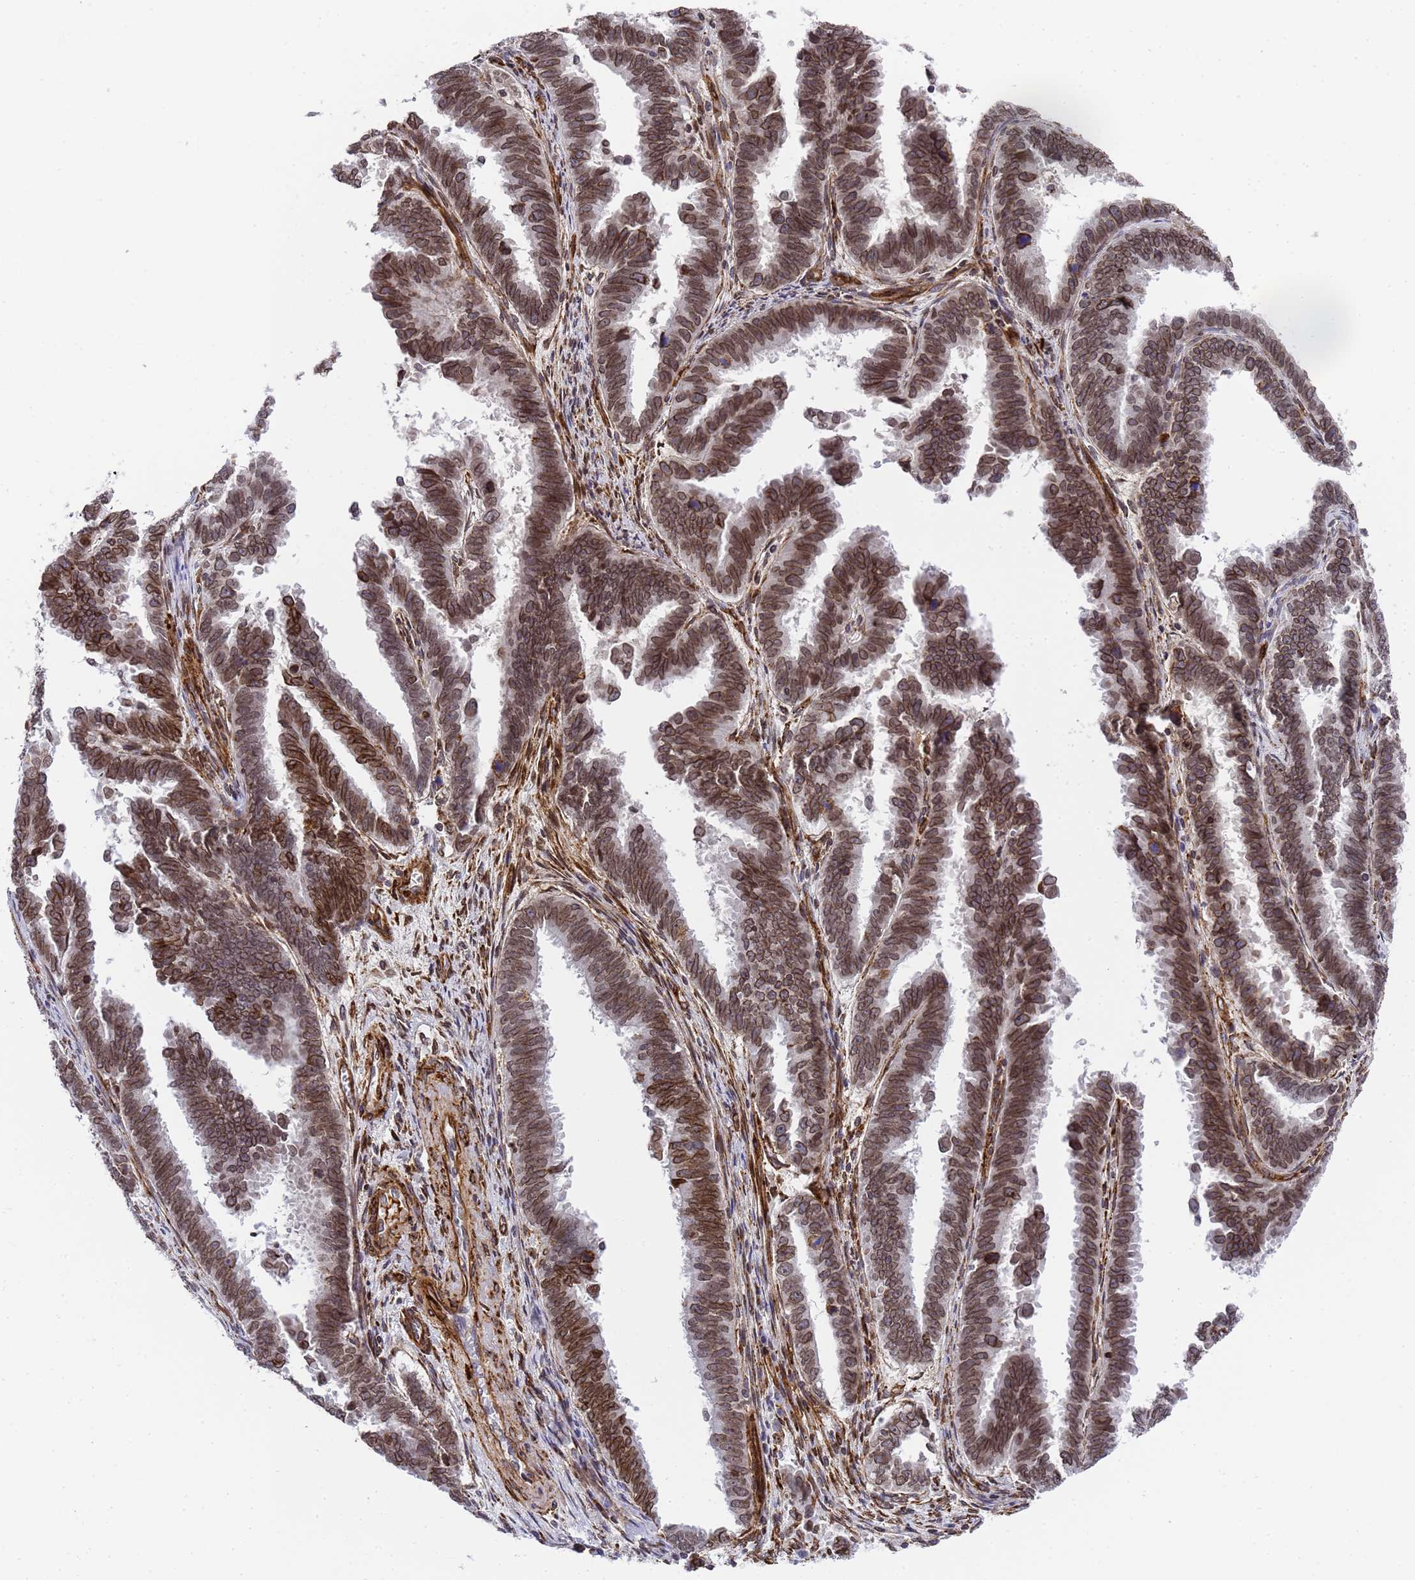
{"staining": {"intensity": "moderate", "quantity": "25%-75%", "location": "cytoplasmic/membranous,nuclear"}, "tissue": "endometrial cancer", "cell_type": "Tumor cells", "image_type": "cancer", "snomed": [{"axis": "morphology", "description": "Adenocarcinoma, NOS"}, {"axis": "topography", "description": "Endometrium"}], "caption": "Adenocarcinoma (endometrial) stained with IHC displays moderate cytoplasmic/membranous and nuclear expression in approximately 25%-75% of tumor cells. (DAB IHC with brightfield microscopy, high magnification).", "gene": "IGFBP7", "patient": {"sex": "female", "age": 75}}